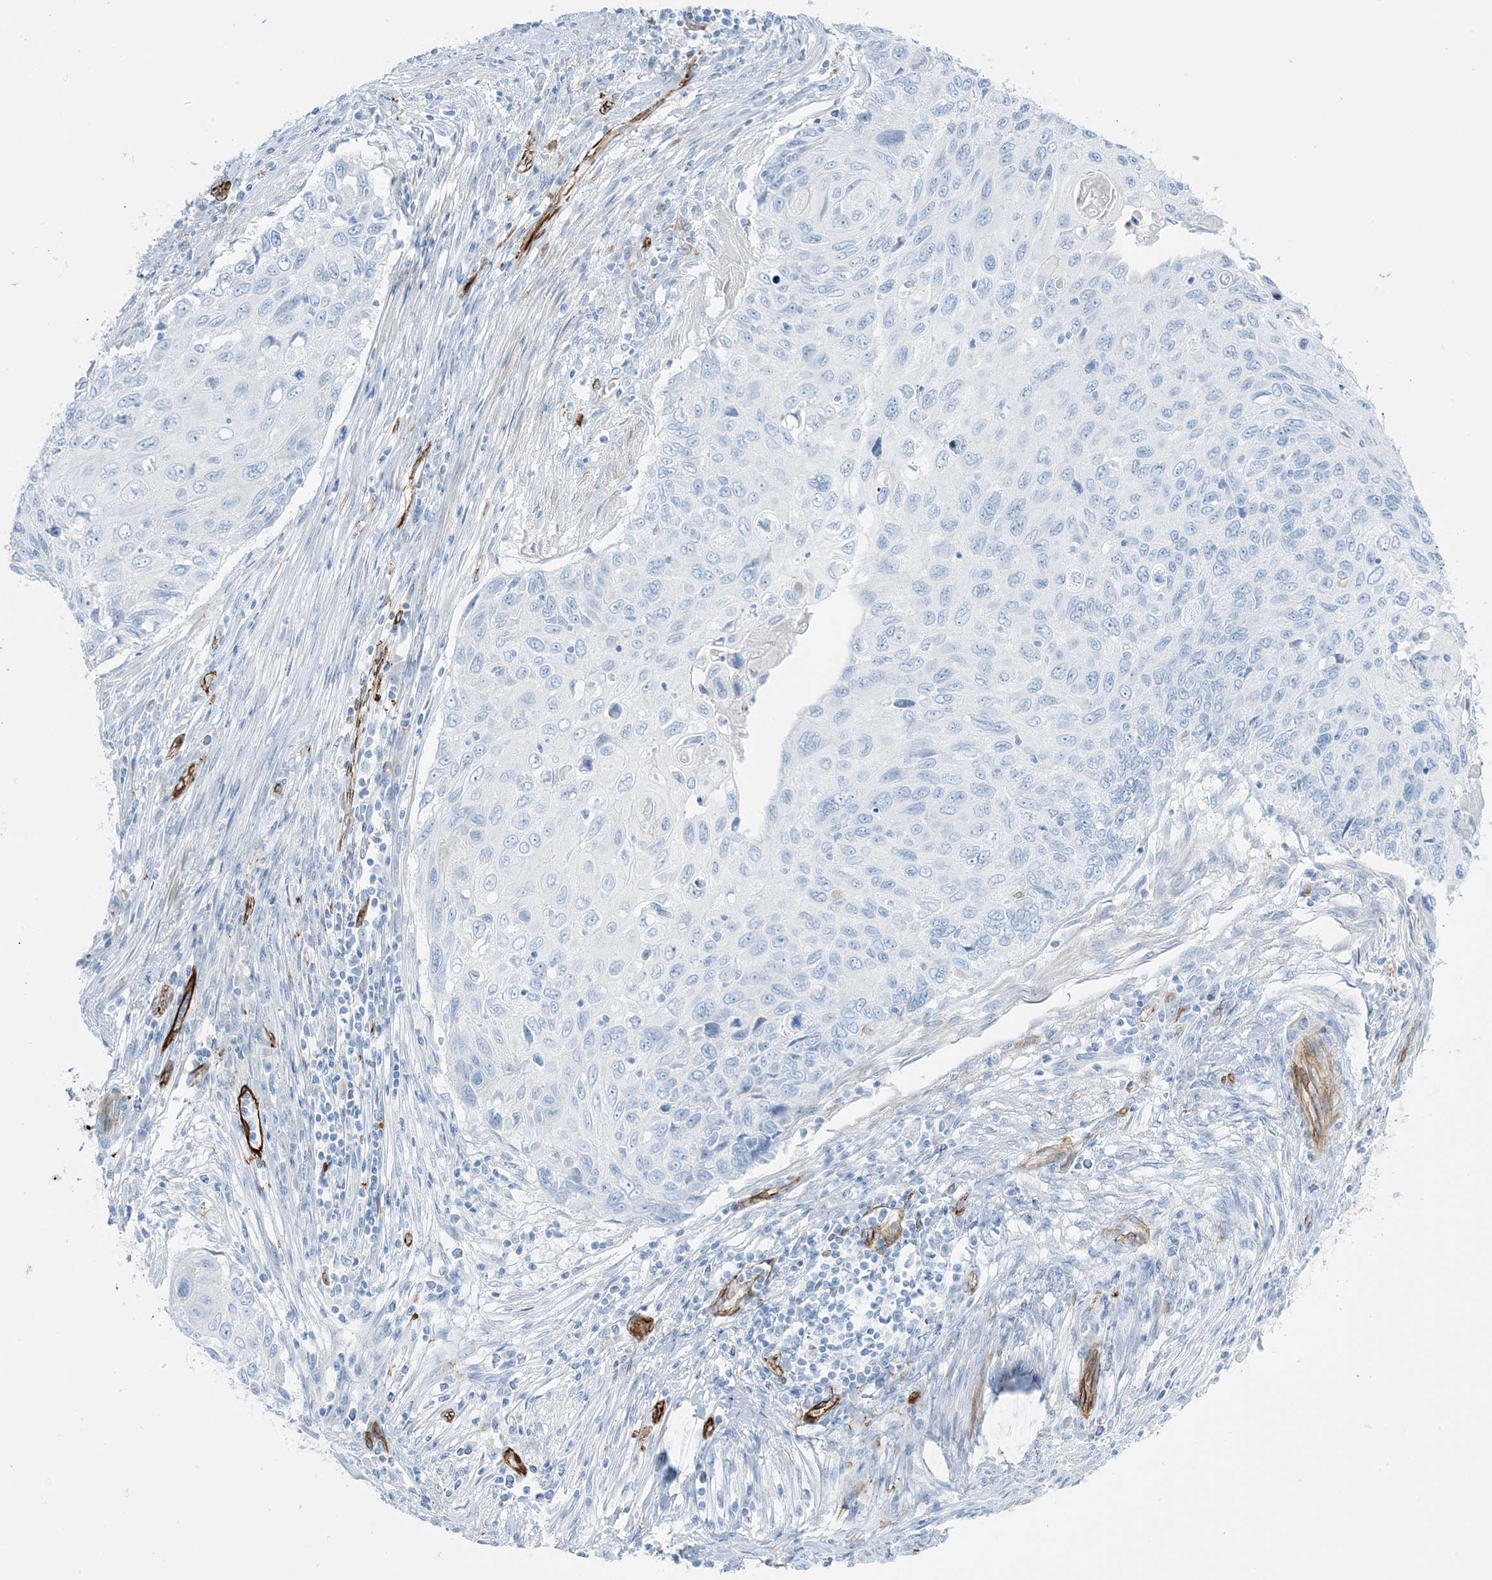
{"staining": {"intensity": "negative", "quantity": "none", "location": "none"}, "tissue": "cervical cancer", "cell_type": "Tumor cells", "image_type": "cancer", "snomed": [{"axis": "morphology", "description": "Squamous cell carcinoma, NOS"}, {"axis": "topography", "description": "Cervix"}], "caption": "Immunohistochemical staining of human cervical squamous cell carcinoma shows no significant expression in tumor cells. (DAB (3,3'-diaminobenzidine) immunohistochemistry (IHC) with hematoxylin counter stain).", "gene": "EPS8L3", "patient": {"sex": "female", "age": 70}}